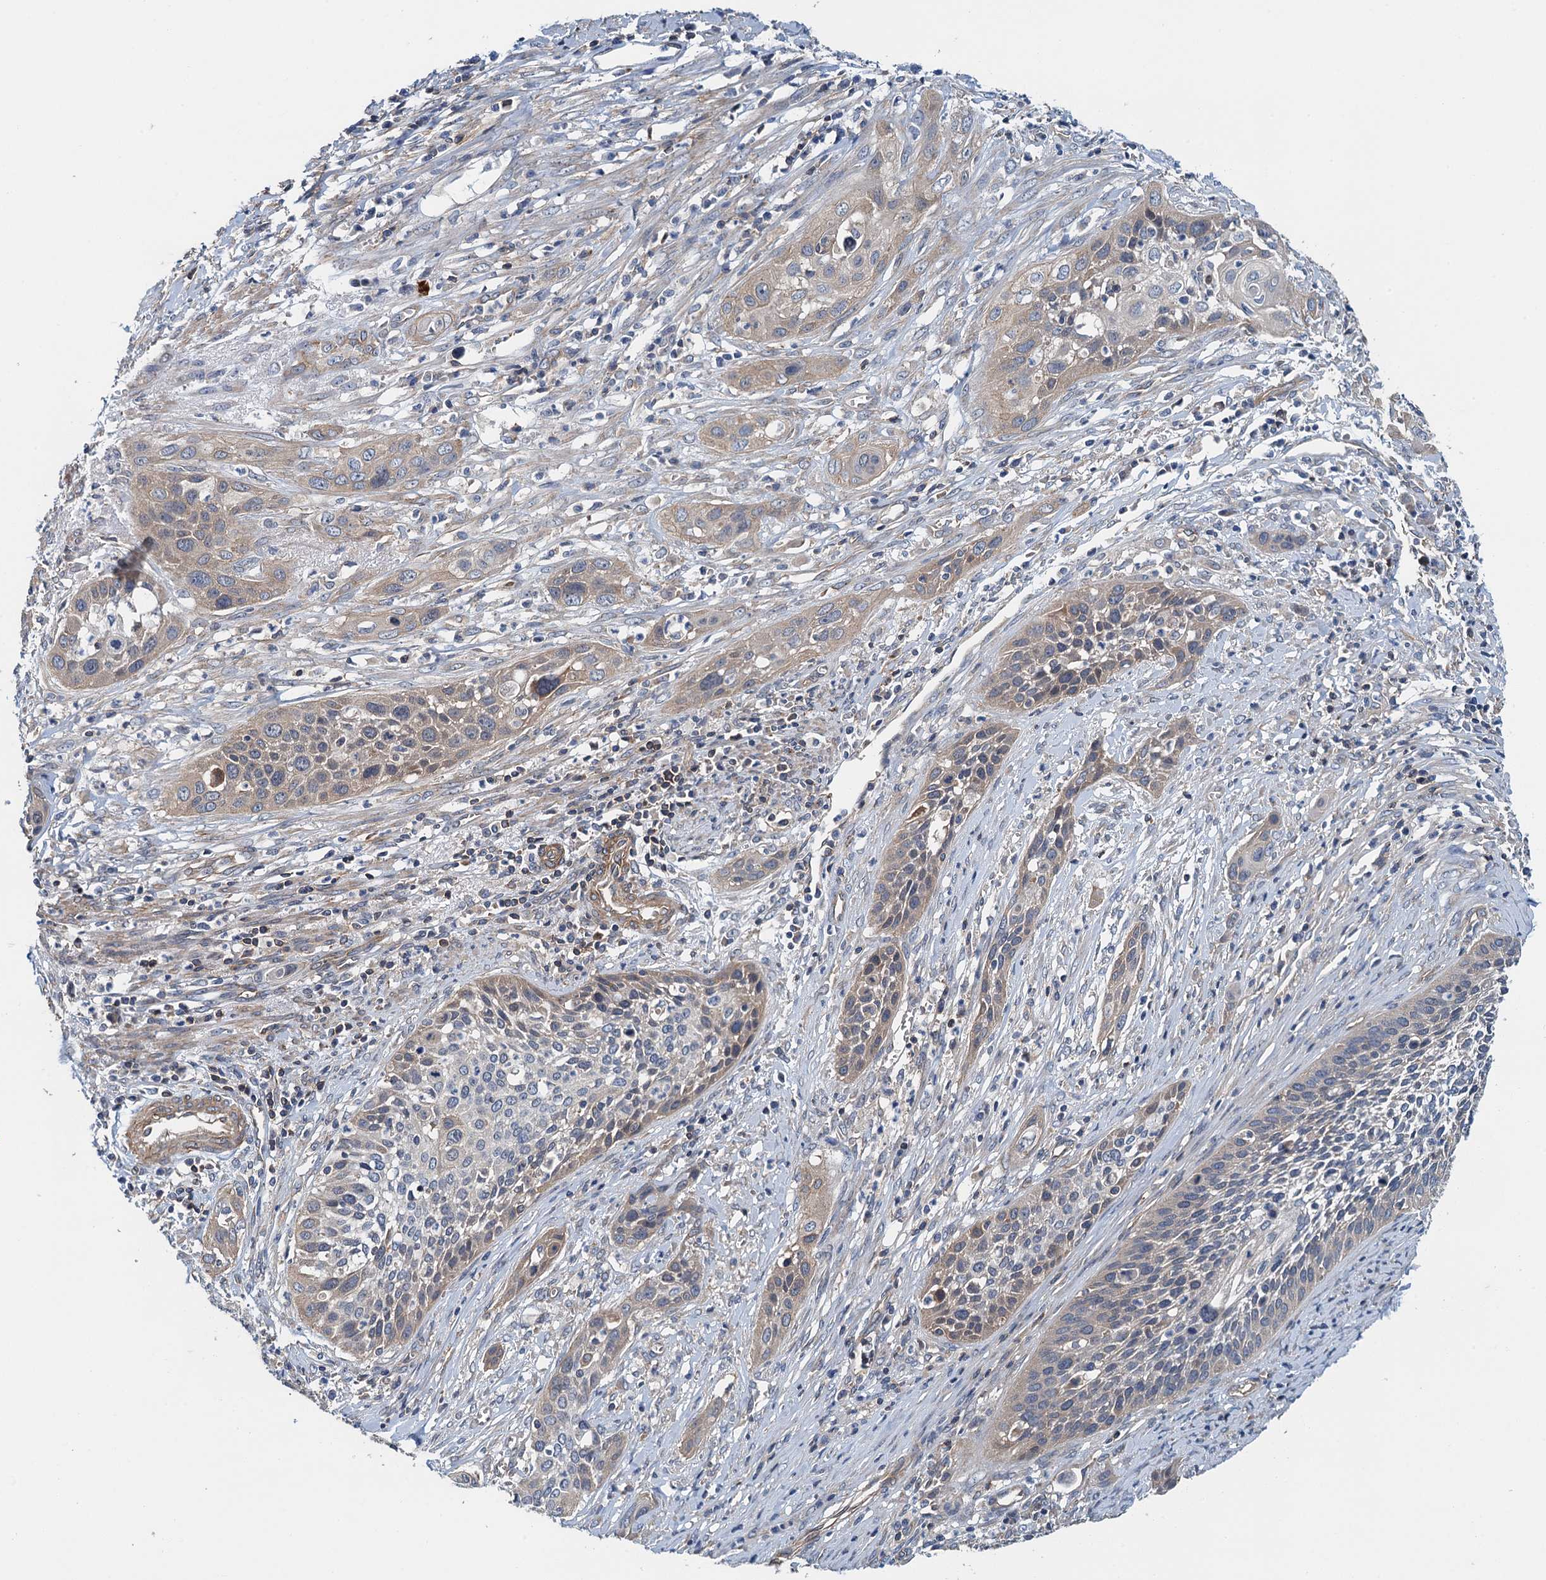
{"staining": {"intensity": "weak", "quantity": "25%-75%", "location": "cytoplasmic/membranous"}, "tissue": "cervical cancer", "cell_type": "Tumor cells", "image_type": "cancer", "snomed": [{"axis": "morphology", "description": "Squamous cell carcinoma, NOS"}, {"axis": "topography", "description": "Cervix"}], "caption": "The micrograph displays staining of squamous cell carcinoma (cervical), revealing weak cytoplasmic/membranous protein staining (brown color) within tumor cells. (Brightfield microscopy of DAB IHC at high magnification).", "gene": "ROGDI", "patient": {"sex": "female", "age": 34}}